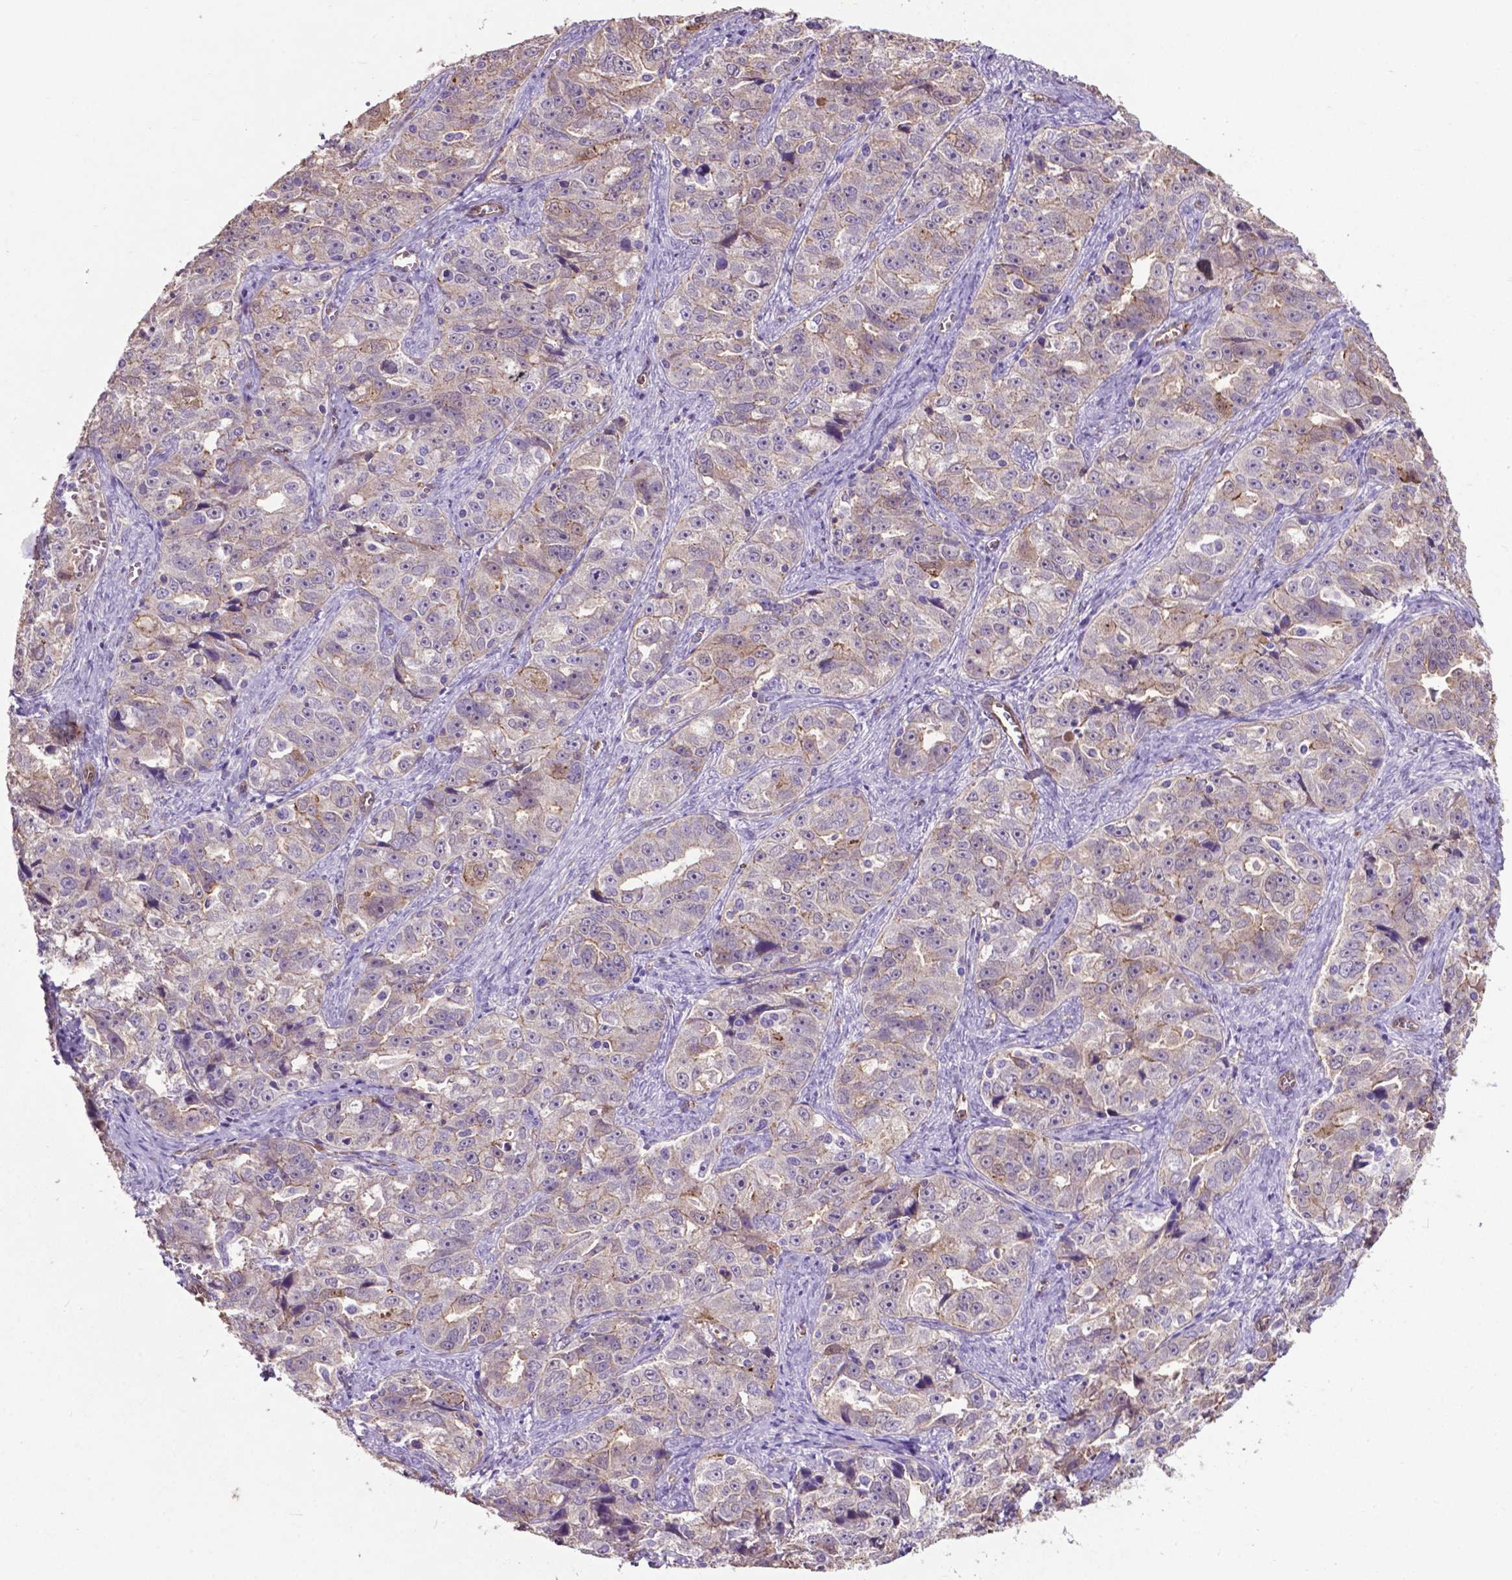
{"staining": {"intensity": "negative", "quantity": "none", "location": "none"}, "tissue": "ovarian cancer", "cell_type": "Tumor cells", "image_type": "cancer", "snomed": [{"axis": "morphology", "description": "Cystadenocarcinoma, serous, NOS"}, {"axis": "topography", "description": "Ovary"}], "caption": "High power microscopy image of an immunohistochemistry photomicrograph of ovarian cancer, revealing no significant expression in tumor cells.", "gene": "PDLIM1", "patient": {"sex": "female", "age": 51}}